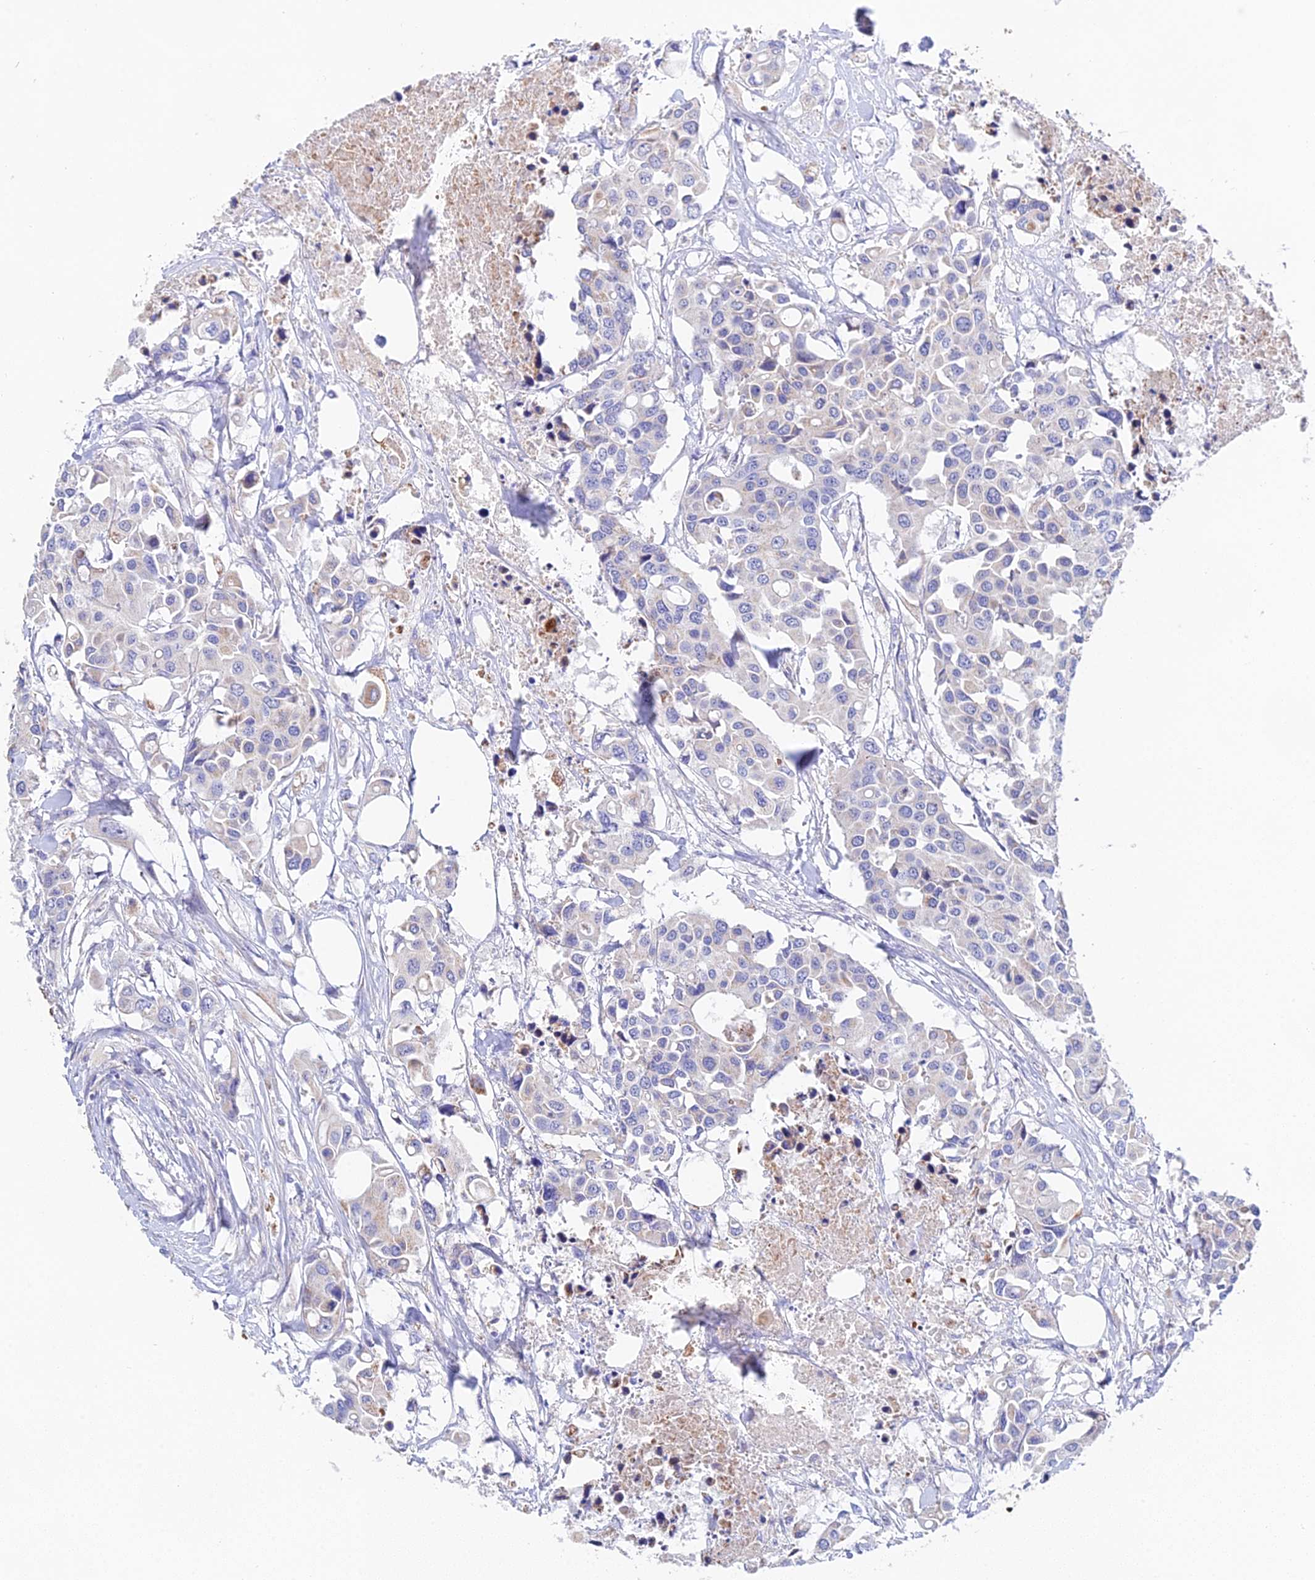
{"staining": {"intensity": "weak", "quantity": "<25%", "location": "cytoplasmic/membranous"}, "tissue": "colorectal cancer", "cell_type": "Tumor cells", "image_type": "cancer", "snomed": [{"axis": "morphology", "description": "Adenocarcinoma, NOS"}, {"axis": "topography", "description": "Colon"}], "caption": "A high-resolution micrograph shows IHC staining of colorectal cancer, which demonstrates no significant positivity in tumor cells.", "gene": "PPP2R2C", "patient": {"sex": "male", "age": 77}}